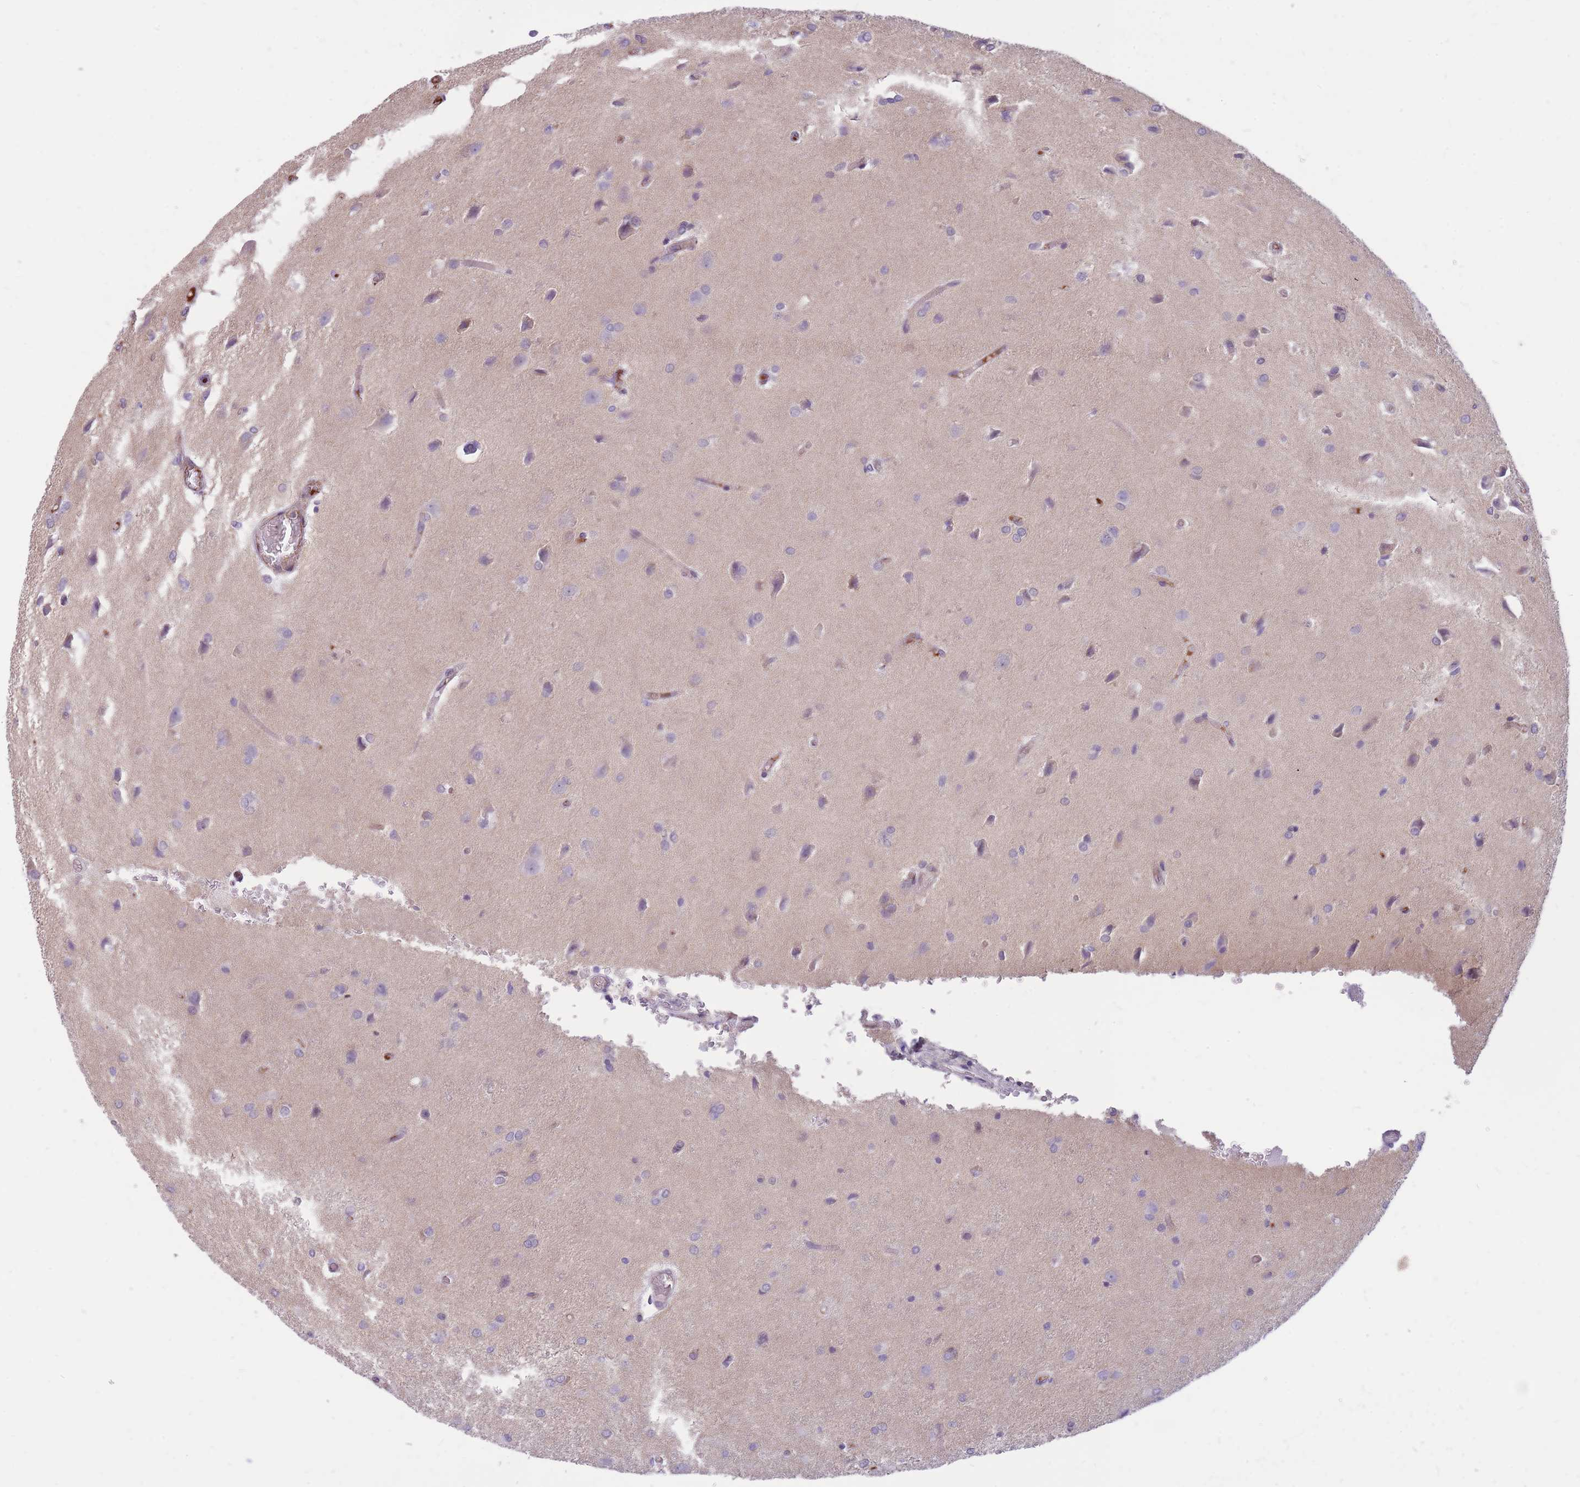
{"staining": {"intensity": "negative", "quantity": "none", "location": "none"}, "tissue": "glioma", "cell_type": "Tumor cells", "image_type": "cancer", "snomed": [{"axis": "morphology", "description": "Glioma, malignant, High grade"}, {"axis": "topography", "description": "Brain"}], "caption": "IHC of human glioma shows no staining in tumor cells.", "gene": "HOOK2", "patient": {"sex": "female", "age": 50}}